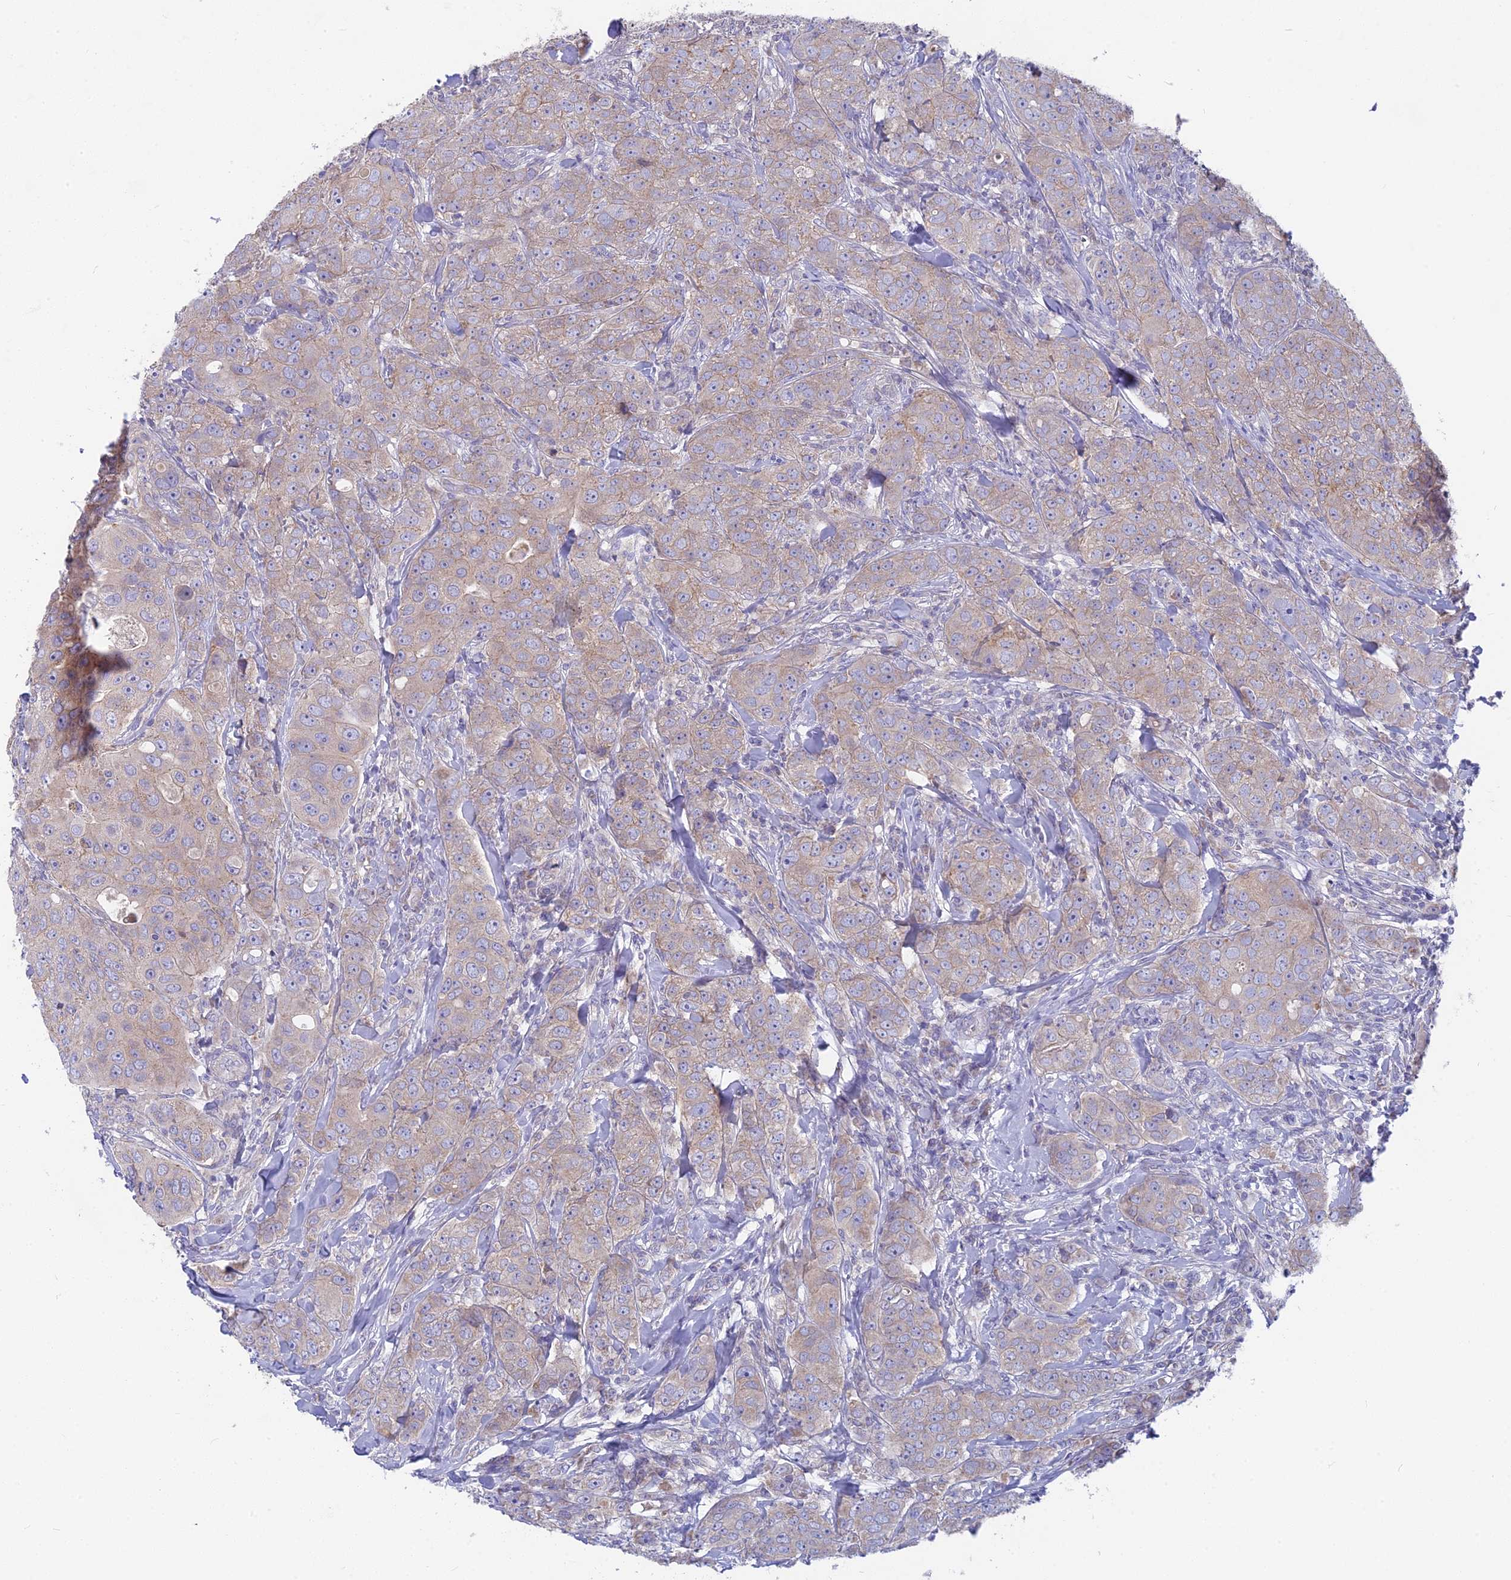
{"staining": {"intensity": "weak", "quantity": "25%-75%", "location": "cytoplasmic/membranous"}, "tissue": "breast cancer", "cell_type": "Tumor cells", "image_type": "cancer", "snomed": [{"axis": "morphology", "description": "Duct carcinoma"}, {"axis": "topography", "description": "Breast"}], "caption": "Infiltrating ductal carcinoma (breast) stained for a protein (brown) shows weak cytoplasmic/membranous positive expression in approximately 25%-75% of tumor cells.", "gene": "PZP", "patient": {"sex": "female", "age": 43}}